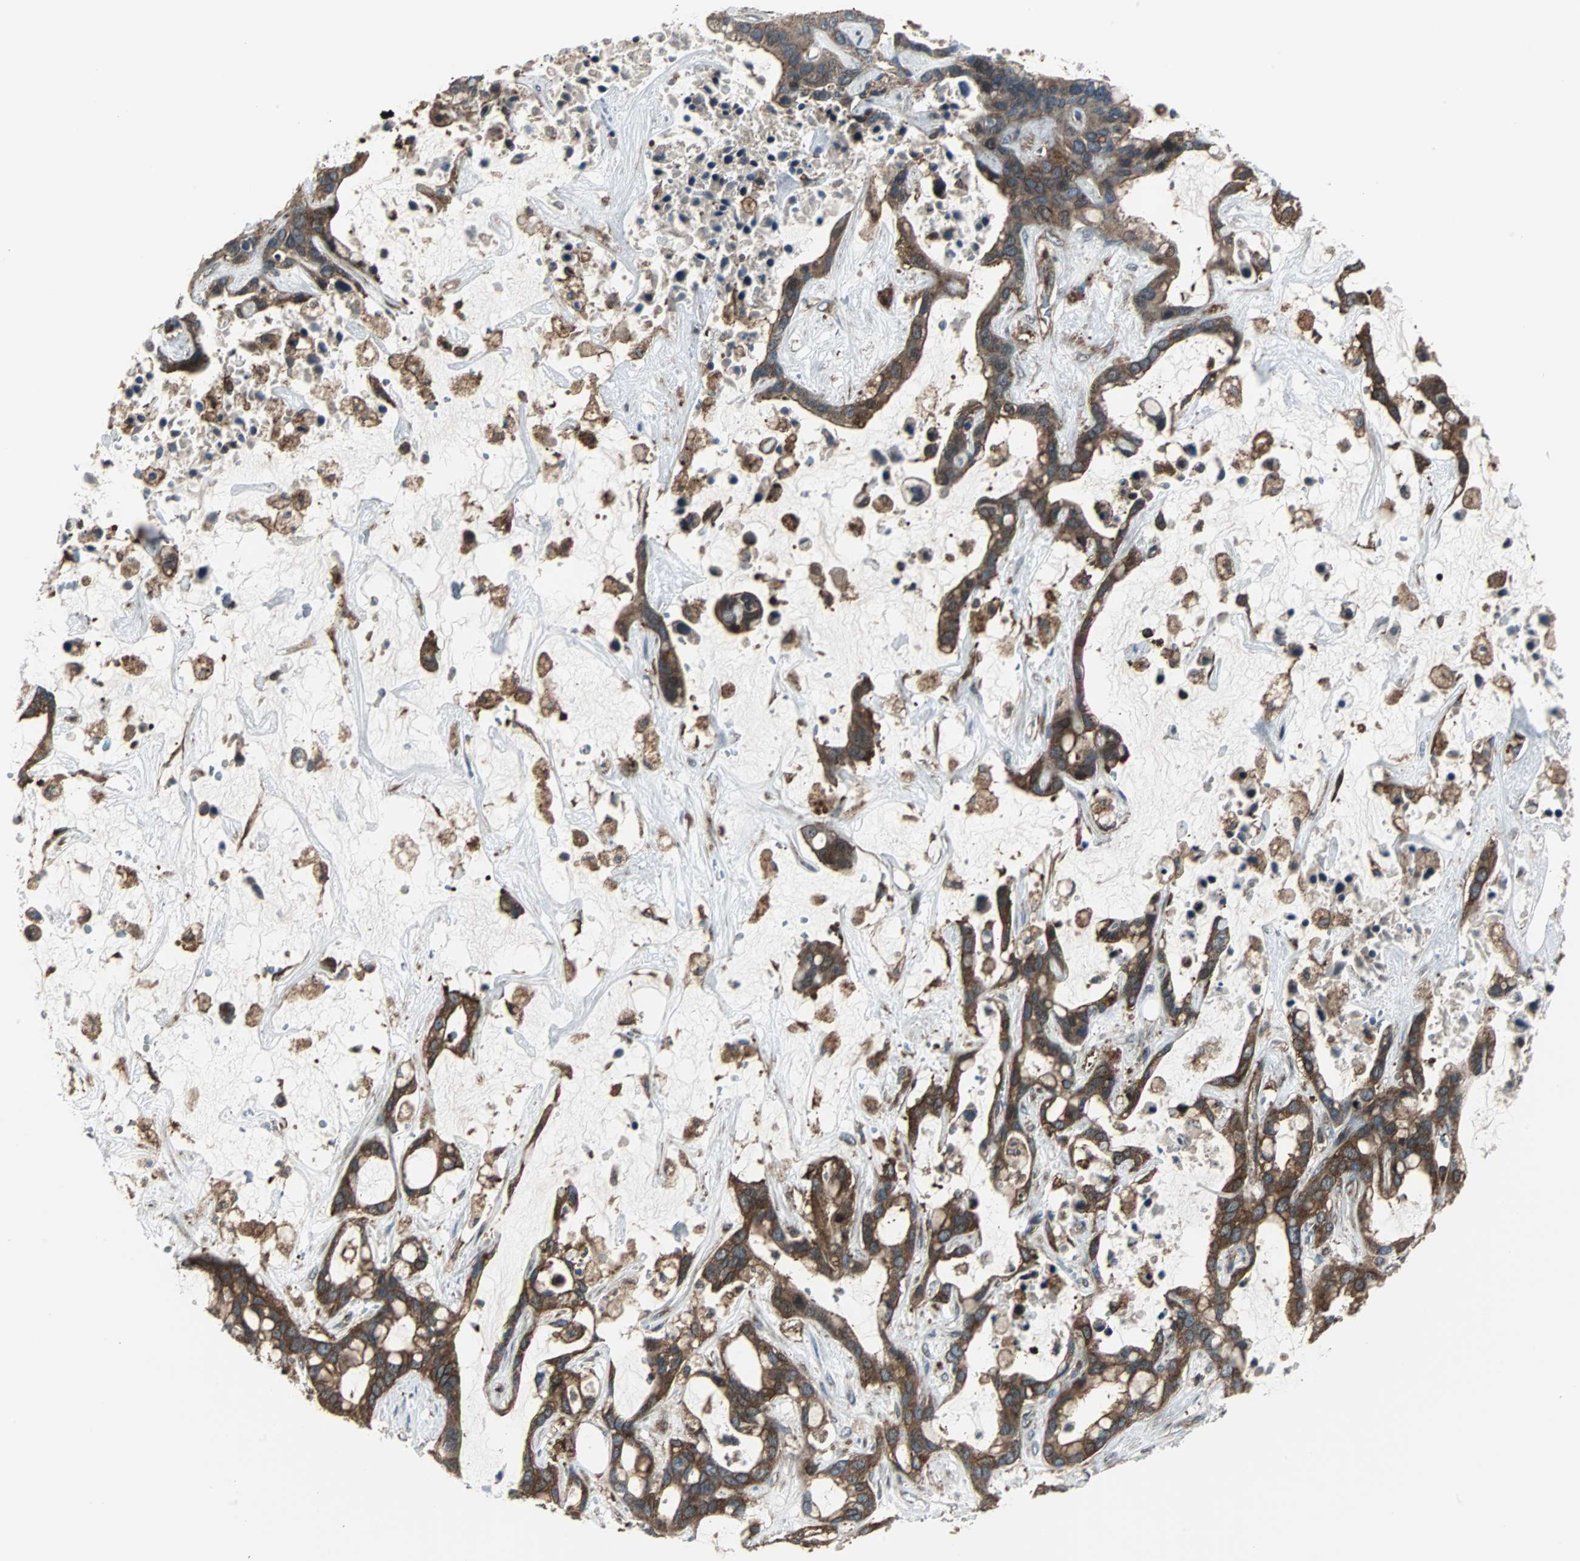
{"staining": {"intensity": "strong", "quantity": ">75%", "location": "cytoplasmic/membranous"}, "tissue": "liver cancer", "cell_type": "Tumor cells", "image_type": "cancer", "snomed": [{"axis": "morphology", "description": "Cholangiocarcinoma"}, {"axis": "topography", "description": "Liver"}], "caption": "About >75% of tumor cells in liver cancer (cholangiocarcinoma) show strong cytoplasmic/membranous protein expression as visualized by brown immunohistochemical staining.", "gene": "RELA", "patient": {"sex": "female", "age": 65}}